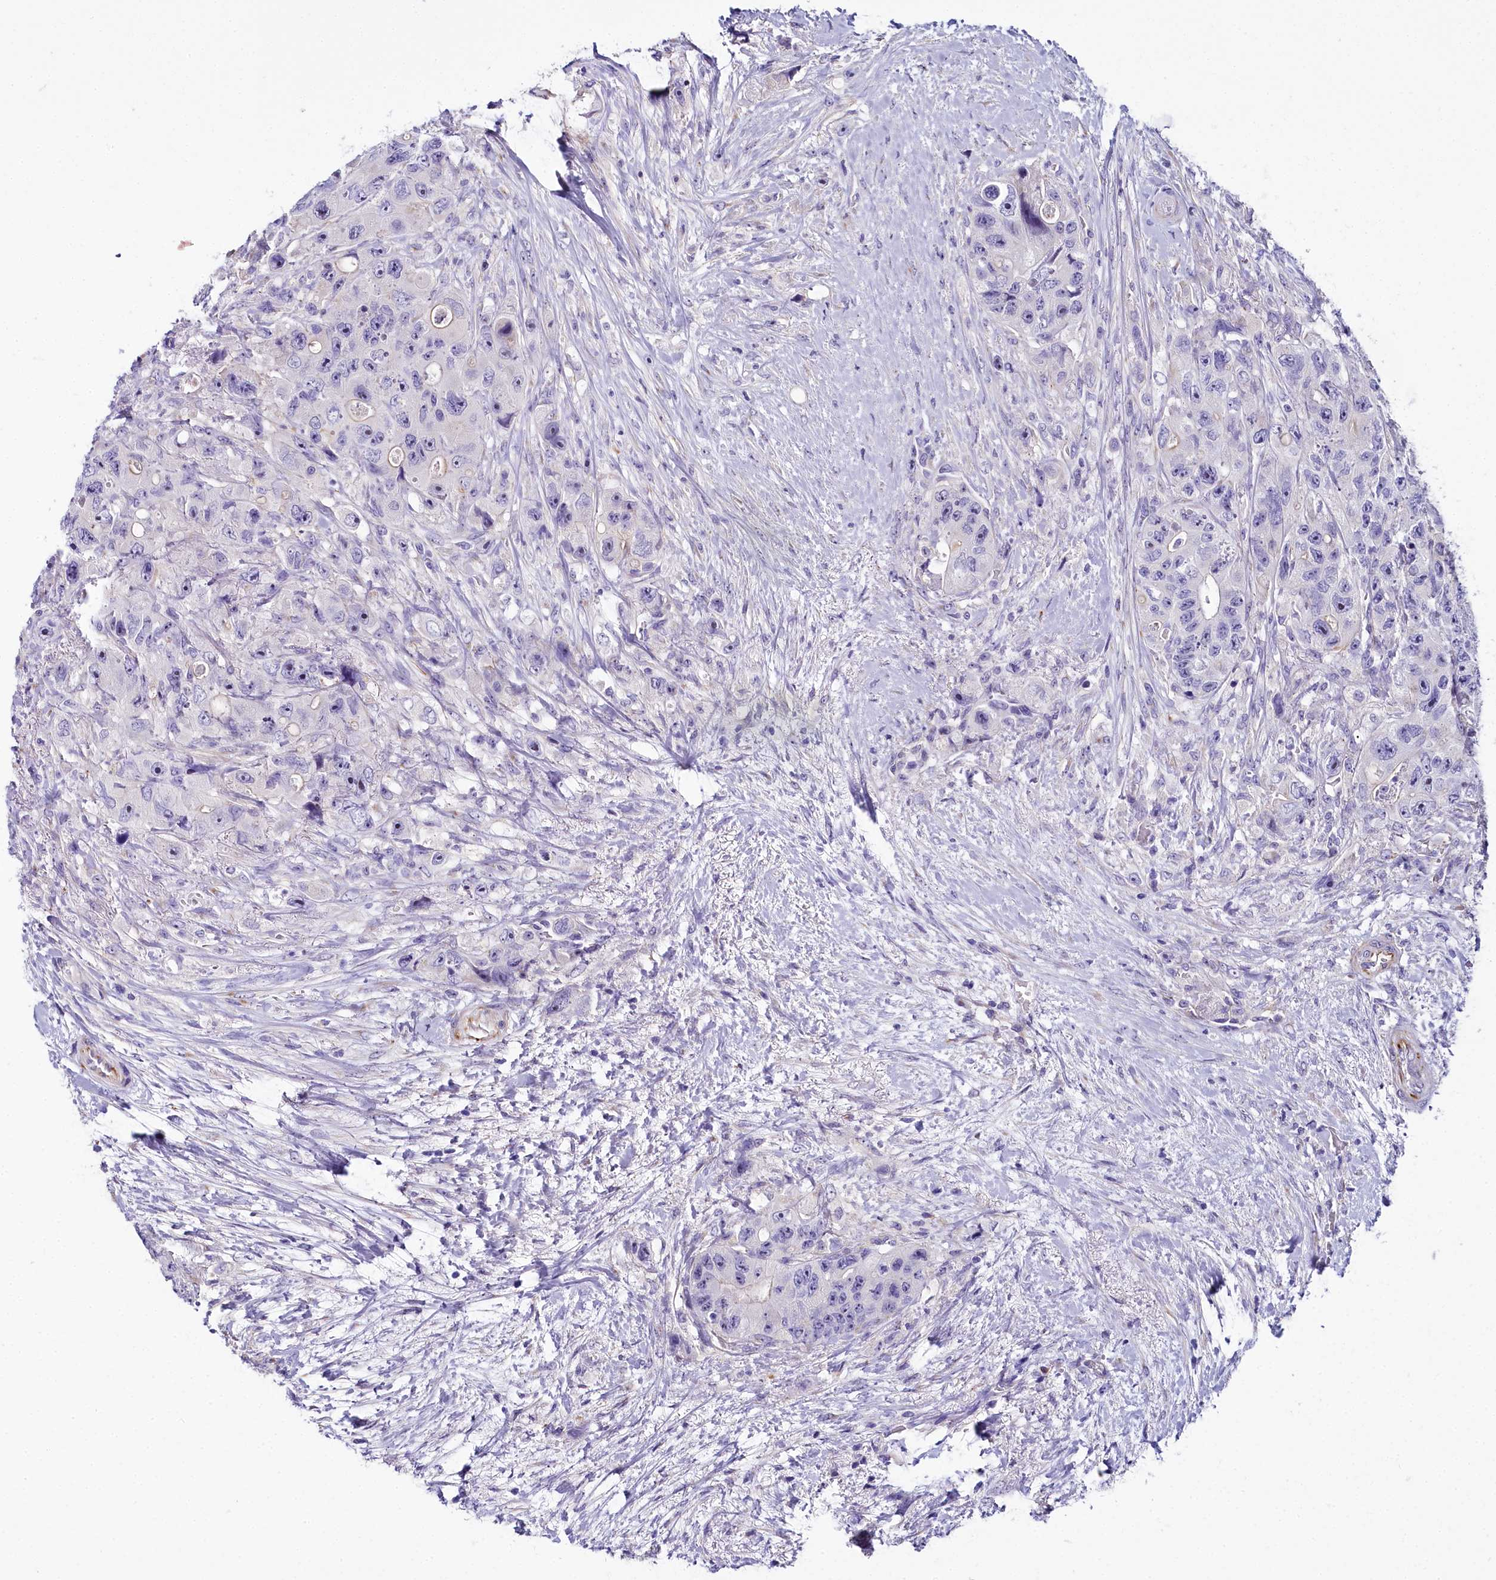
{"staining": {"intensity": "negative", "quantity": "none", "location": "none"}, "tissue": "colorectal cancer", "cell_type": "Tumor cells", "image_type": "cancer", "snomed": [{"axis": "morphology", "description": "Adenocarcinoma, NOS"}, {"axis": "topography", "description": "Colon"}], "caption": "Immunohistochemistry (IHC) photomicrograph of human colorectal adenocarcinoma stained for a protein (brown), which exhibits no positivity in tumor cells.", "gene": "TIMM22", "patient": {"sex": "female", "age": 46}}